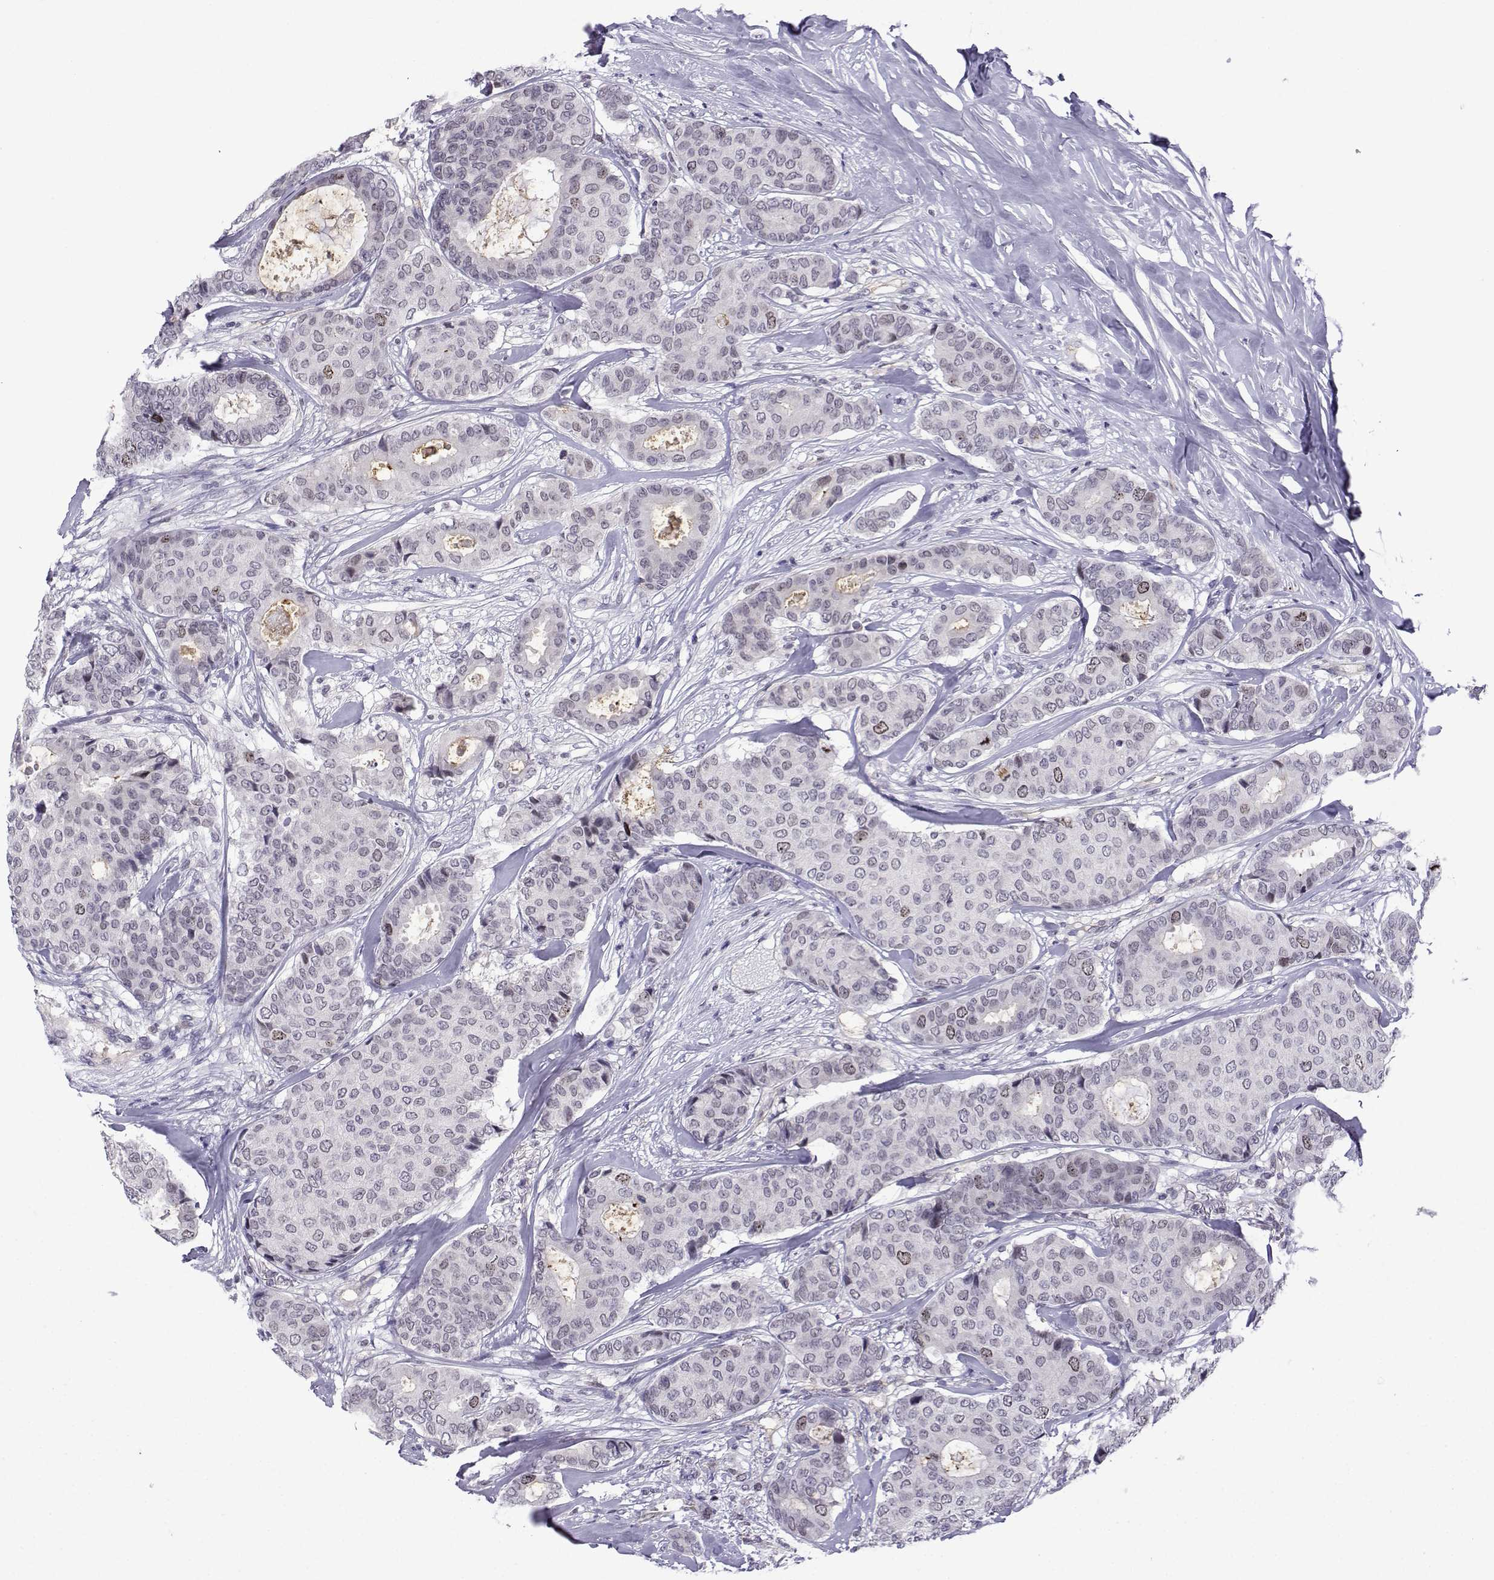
{"staining": {"intensity": "weak", "quantity": "<25%", "location": "nuclear"}, "tissue": "breast cancer", "cell_type": "Tumor cells", "image_type": "cancer", "snomed": [{"axis": "morphology", "description": "Duct carcinoma"}, {"axis": "topography", "description": "Breast"}], "caption": "An image of human intraductal carcinoma (breast) is negative for staining in tumor cells. (DAB immunohistochemistry, high magnification).", "gene": "INCENP", "patient": {"sex": "female", "age": 75}}